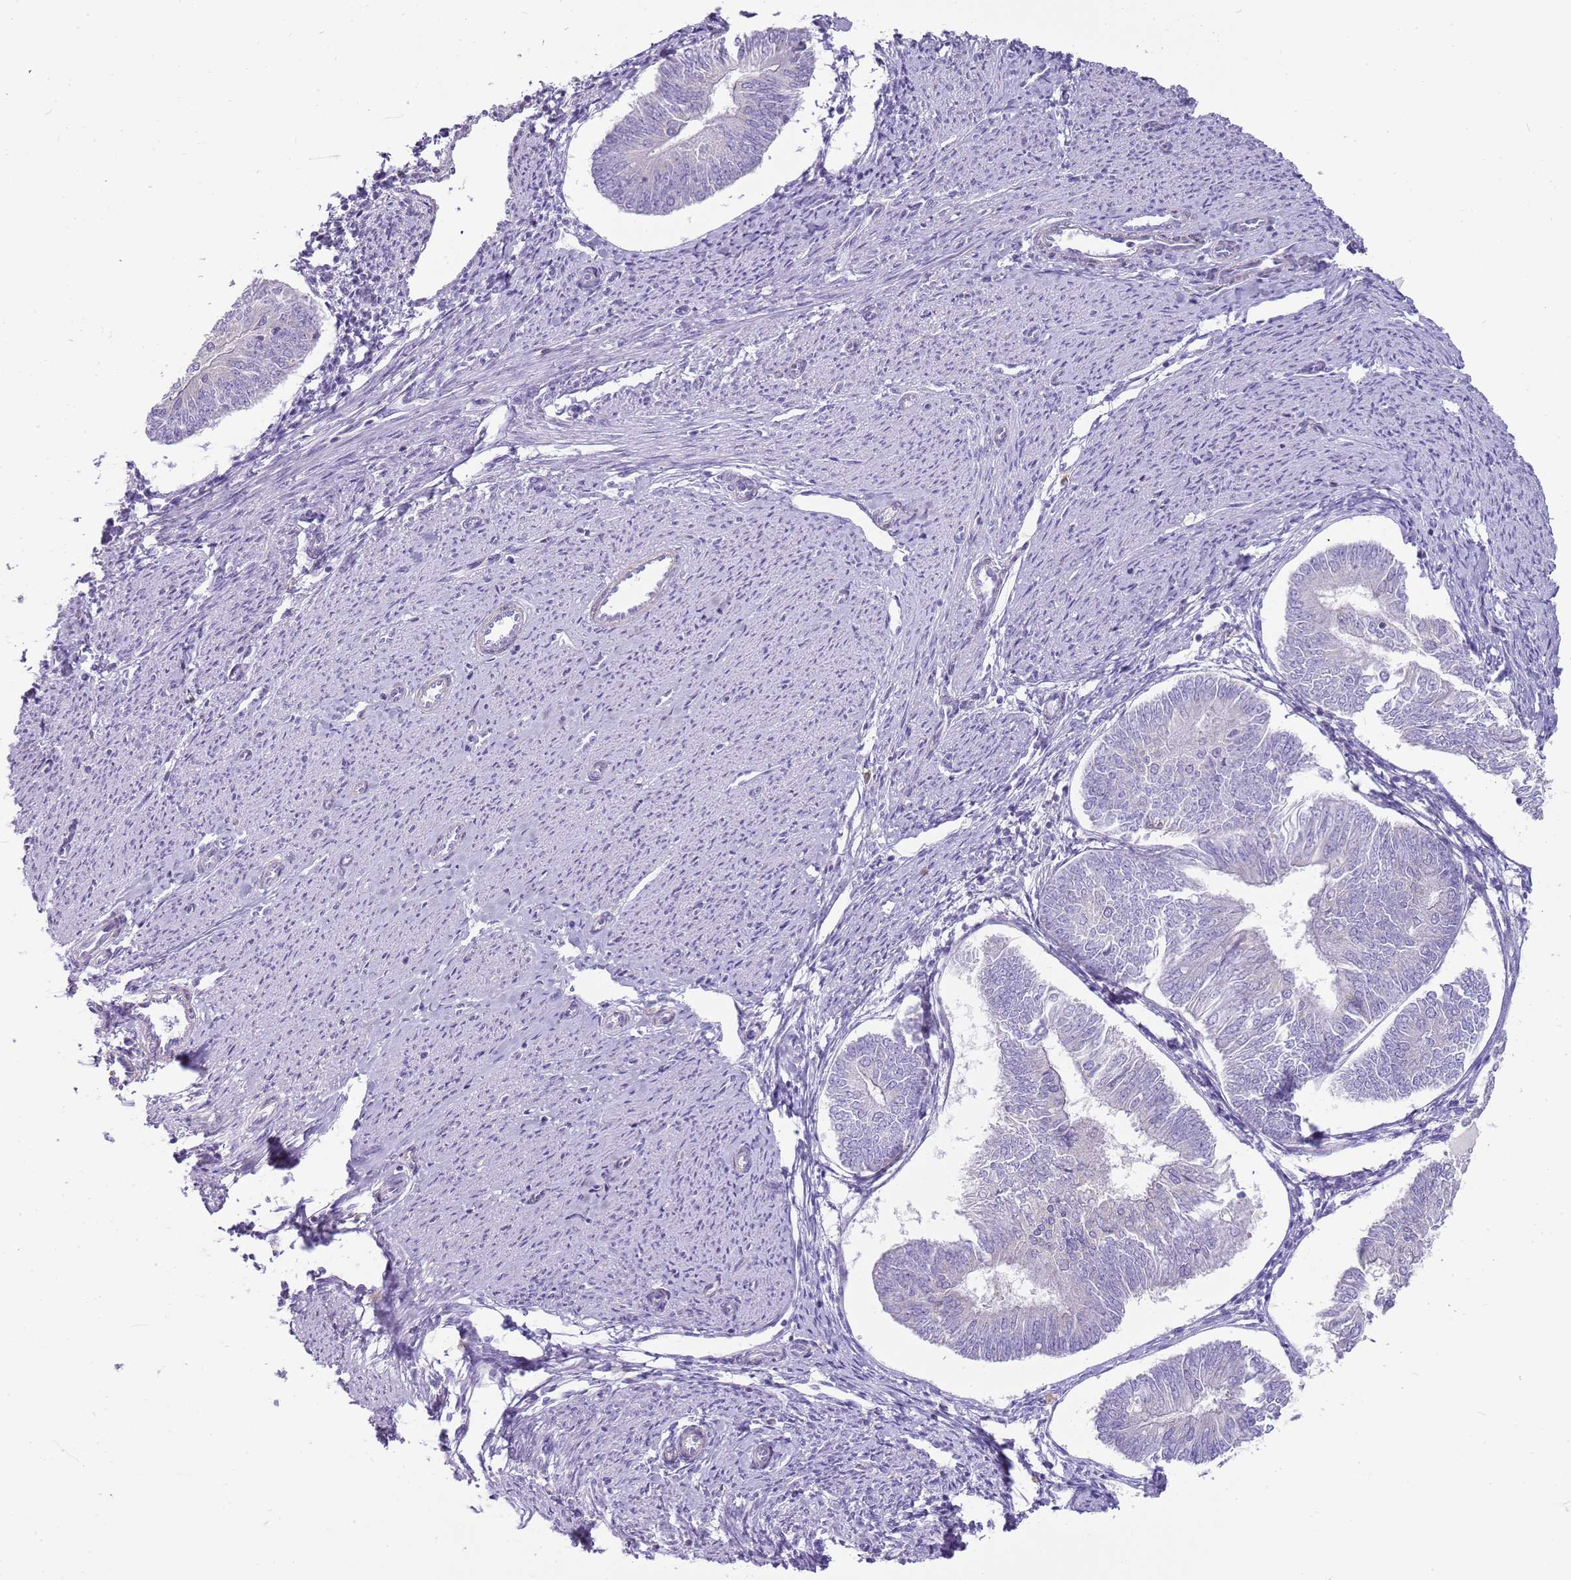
{"staining": {"intensity": "negative", "quantity": "none", "location": "none"}, "tissue": "endometrial cancer", "cell_type": "Tumor cells", "image_type": "cancer", "snomed": [{"axis": "morphology", "description": "Adenocarcinoma, NOS"}, {"axis": "topography", "description": "Endometrium"}], "caption": "DAB immunohistochemical staining of adenocarcinoma (endometrial) shows no significant expression in tumor cells.", "gene": "DIPK1C", "patient": {"sex": "female", "age": 58}}